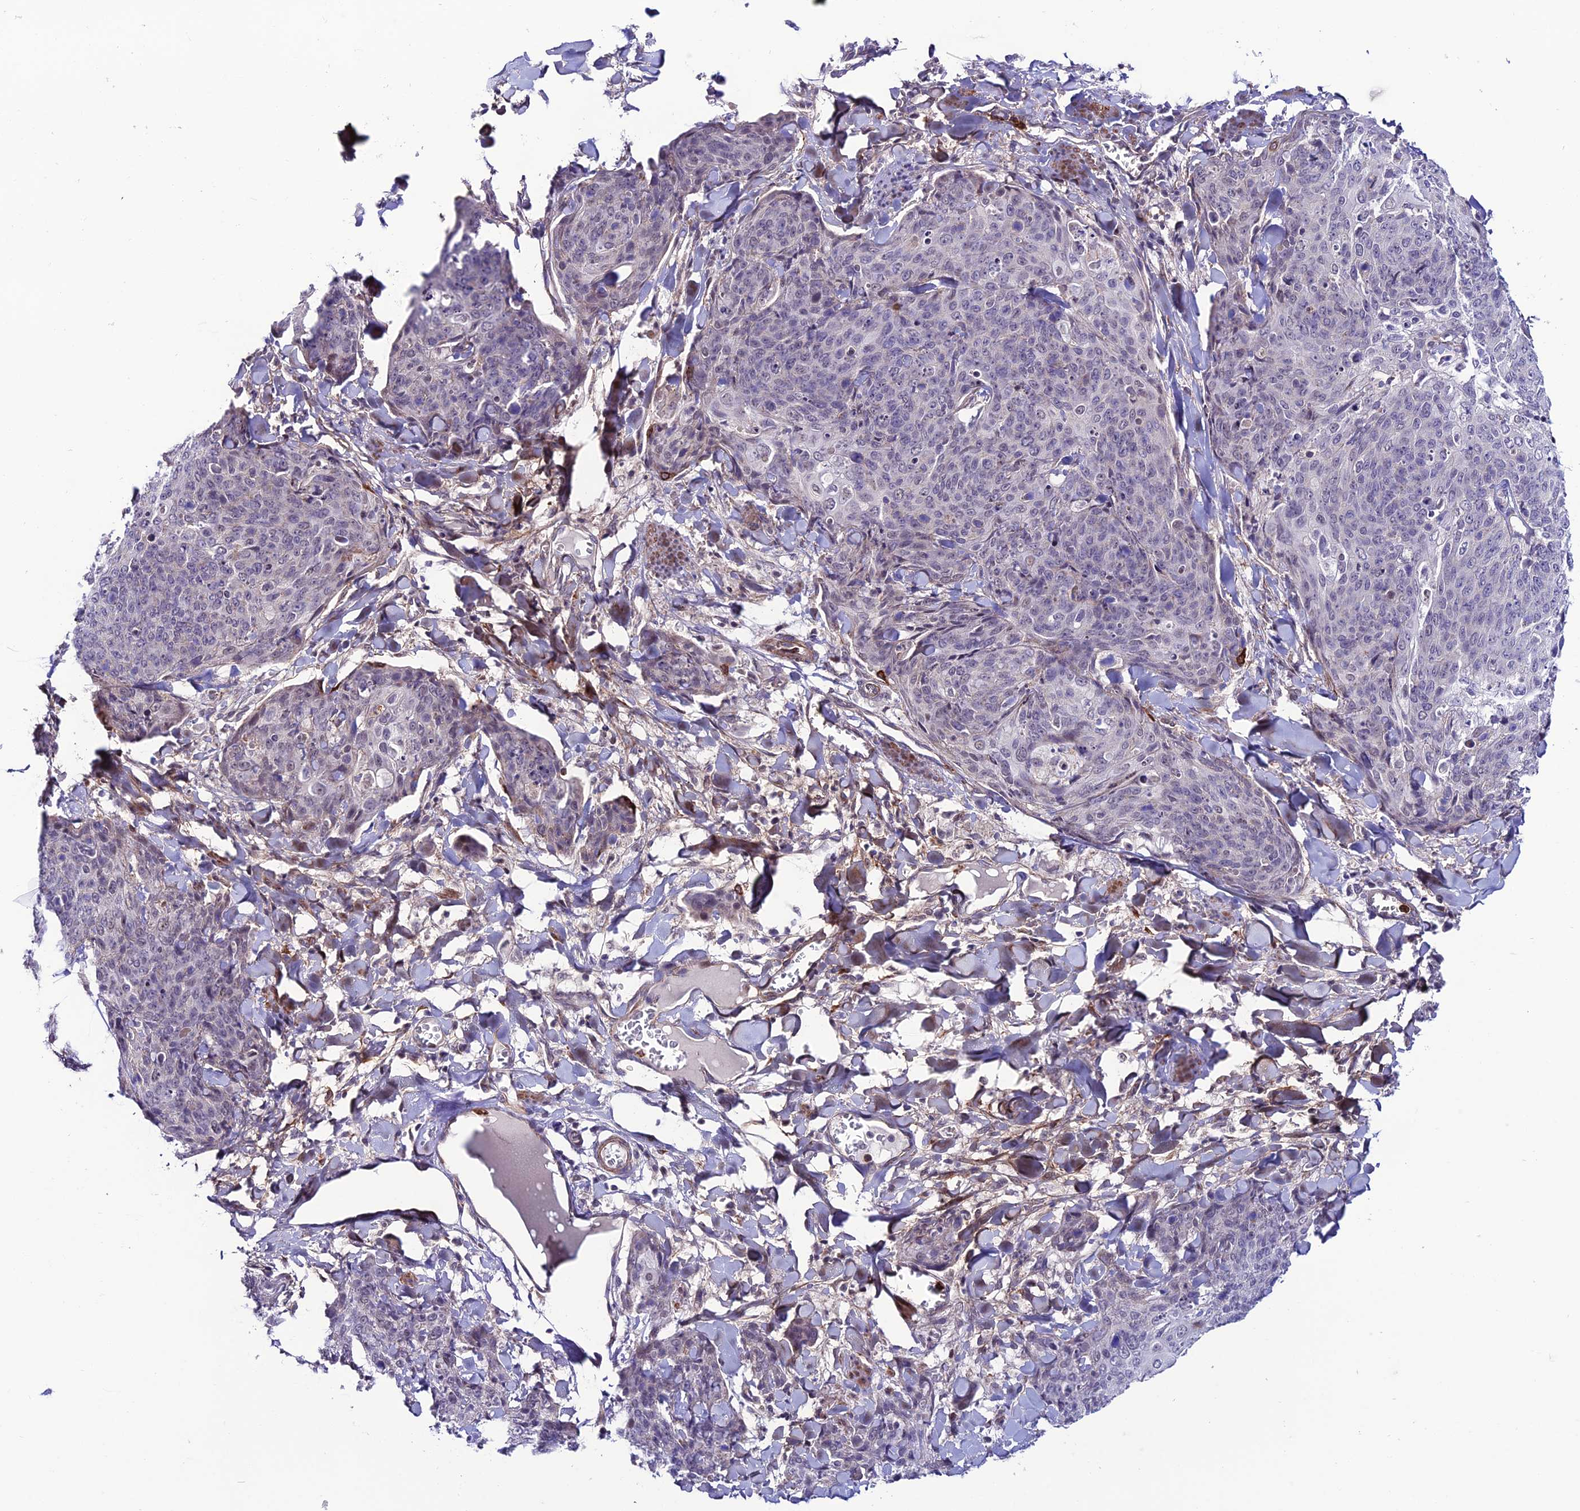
{"staining": {"intensity": "negative", "quantity": "none", "location": "none"}, "tissue": "skin cancer", "cell_type": "Tumor cells", "image_type": "cancer", "snomed": [{"axis": "morphology", "description": "Squamous cell carcinoma, NOS"}, {"axis": "topography", "description": "Skin"}, {"axis": "topography", "description": "Vulva"}], "caption": "High power microscopy photomicrograph of an immunohistochemistry (IHC) image of skin cancer, revealing no significant expression in tumor cells. Nuclei are stained in blue.", "gene": "COL6A6", "patient": {"sex": "female", "age": 85}}